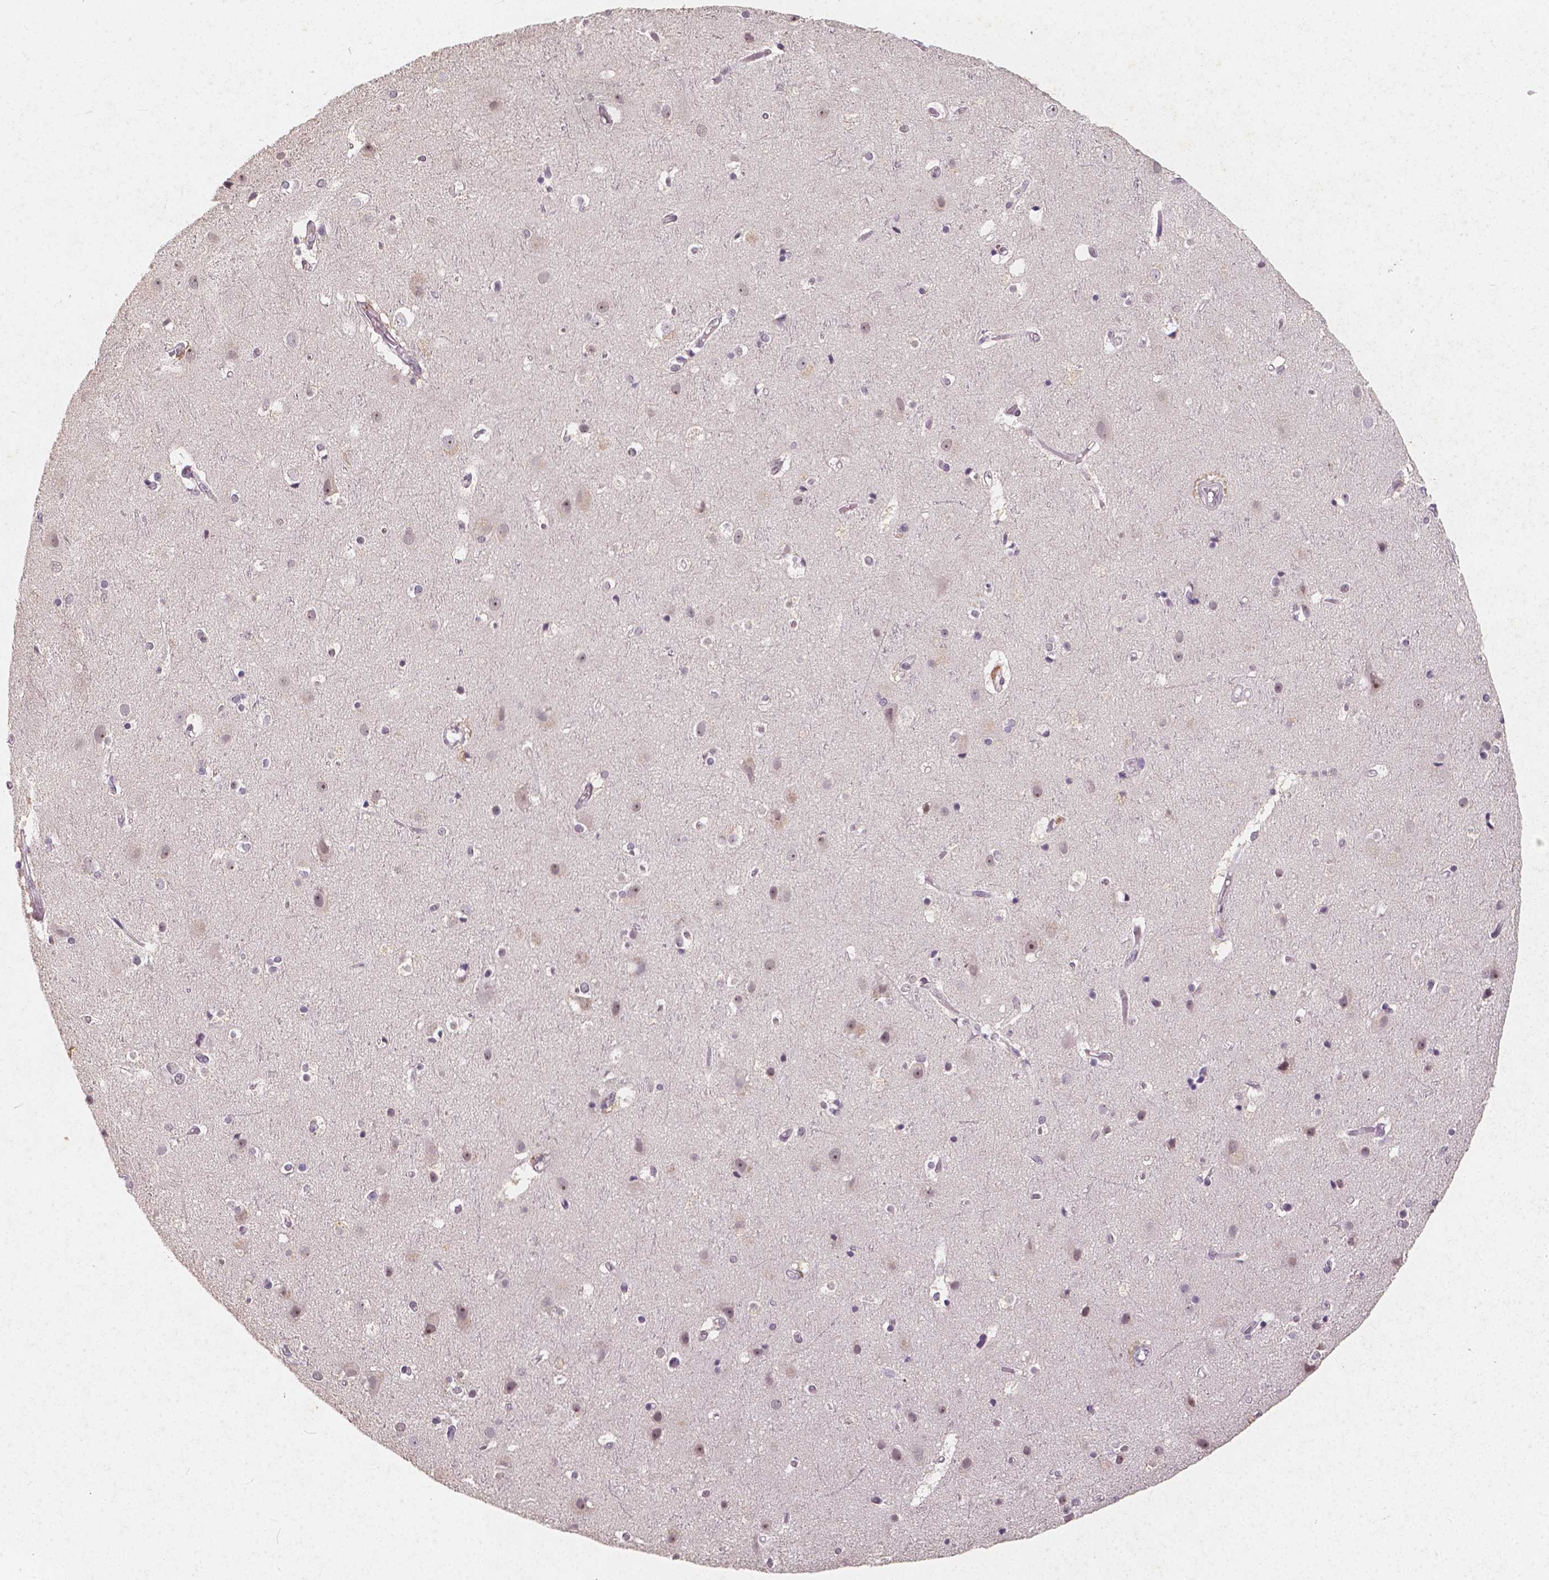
{"staining": {"intensity": "negative", "quantity": "none", "location": "none"}, "tissue": "cerebral cortex", "cell_type": "Endothelial cells", "image_type": "normal", "snomed": [{"axis": "morphology", "description": "Normal tissue, NOS"}, {"axis": "topography", "description": "Cerebral cortex"}], "caption": "Image shows no significant protein staining in endothelial cells of benign cerebral cortex. (Brightfield microscopy of DAB immunohistochemistry (IHC) at high magnification).", "gene": "NOLC1", "patient": {"sex": "female", "age": 52}}